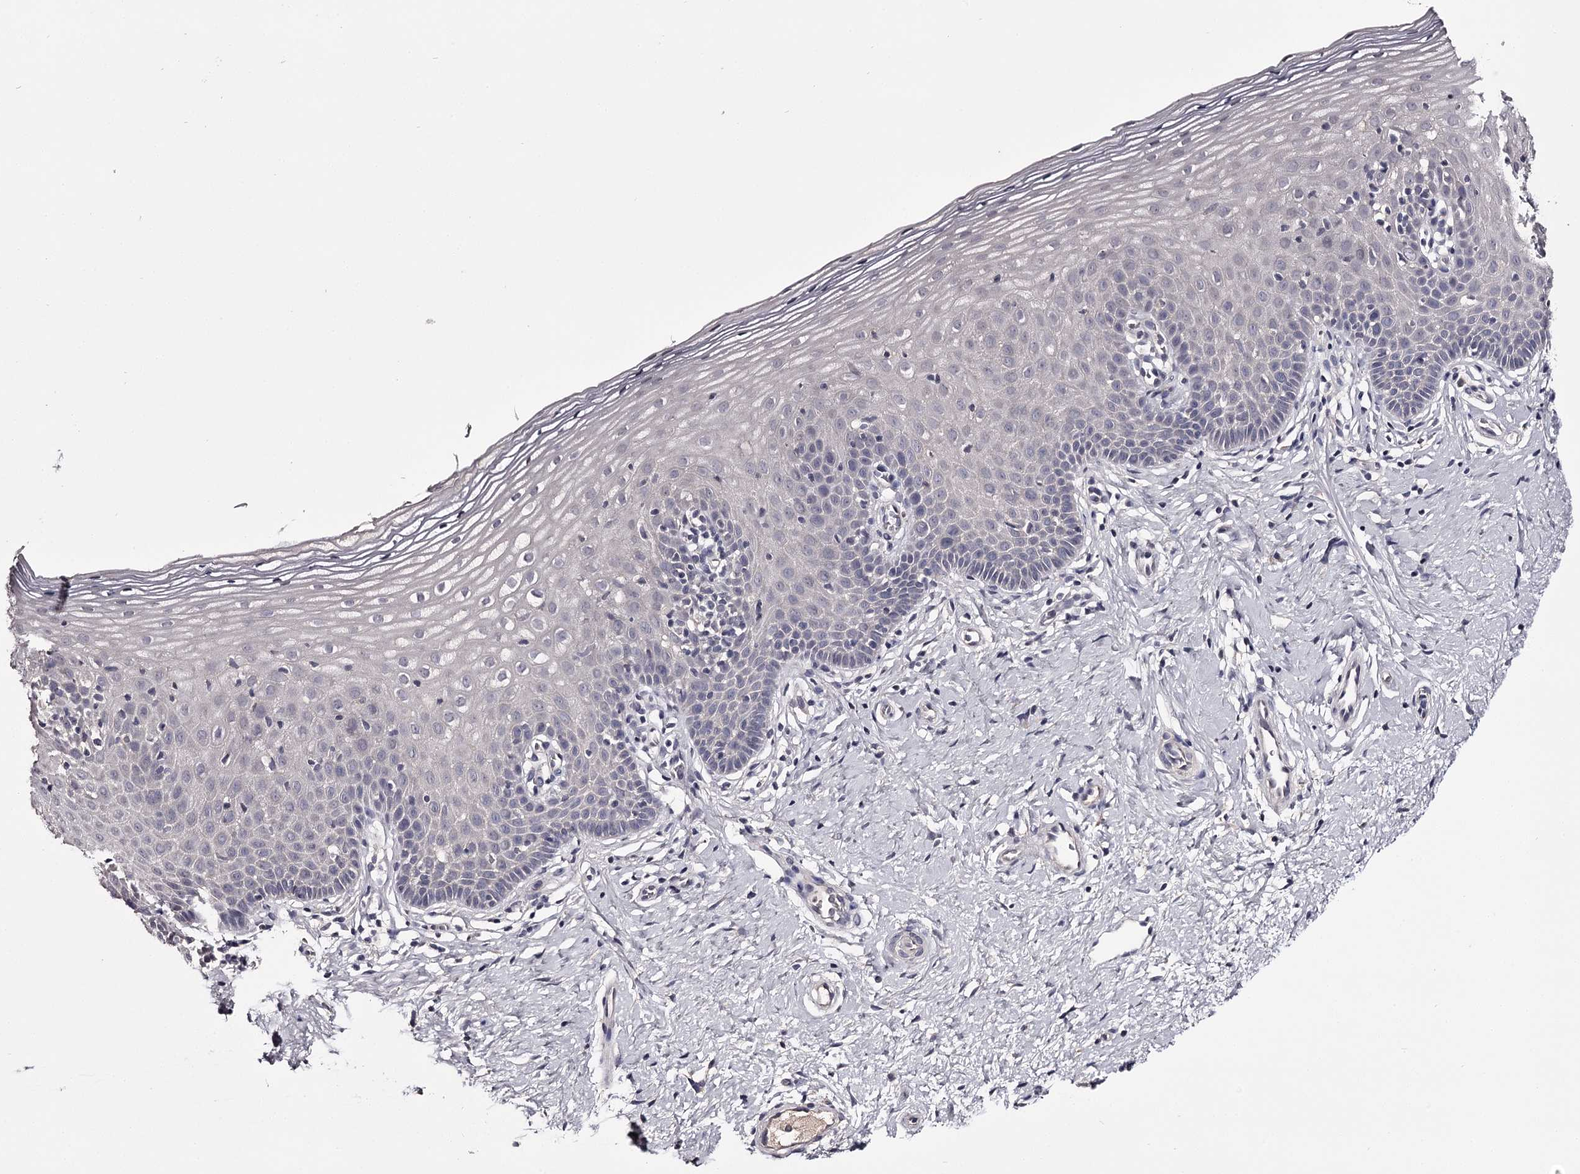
{"staining": {"intensity": "negative", "quantity": "none", "location": "none"}, "tissue": "cervix", "cell_type": "Glandular cells", "image_type": "normal", "snomed": [{"axis": "morphology", "description": "Normal tissue, NOS"}, {"axis": "topography", "description": "Cervix"}], "caption": "This micrograph is of normal cervix stained with immunohistochemistry to label a protein in brown with the nuclei are counter-stained blue. There is no positivity in glandular cells. The staining was performed using DAB (3,3'-diaminobenzidine) to visualize the protein expression in brown, while the nuclei were stained in blue with hematoxylin (Magnification: 20x).", "gene": "PRM2", "patient": {"sex": "female", "age": 36}}